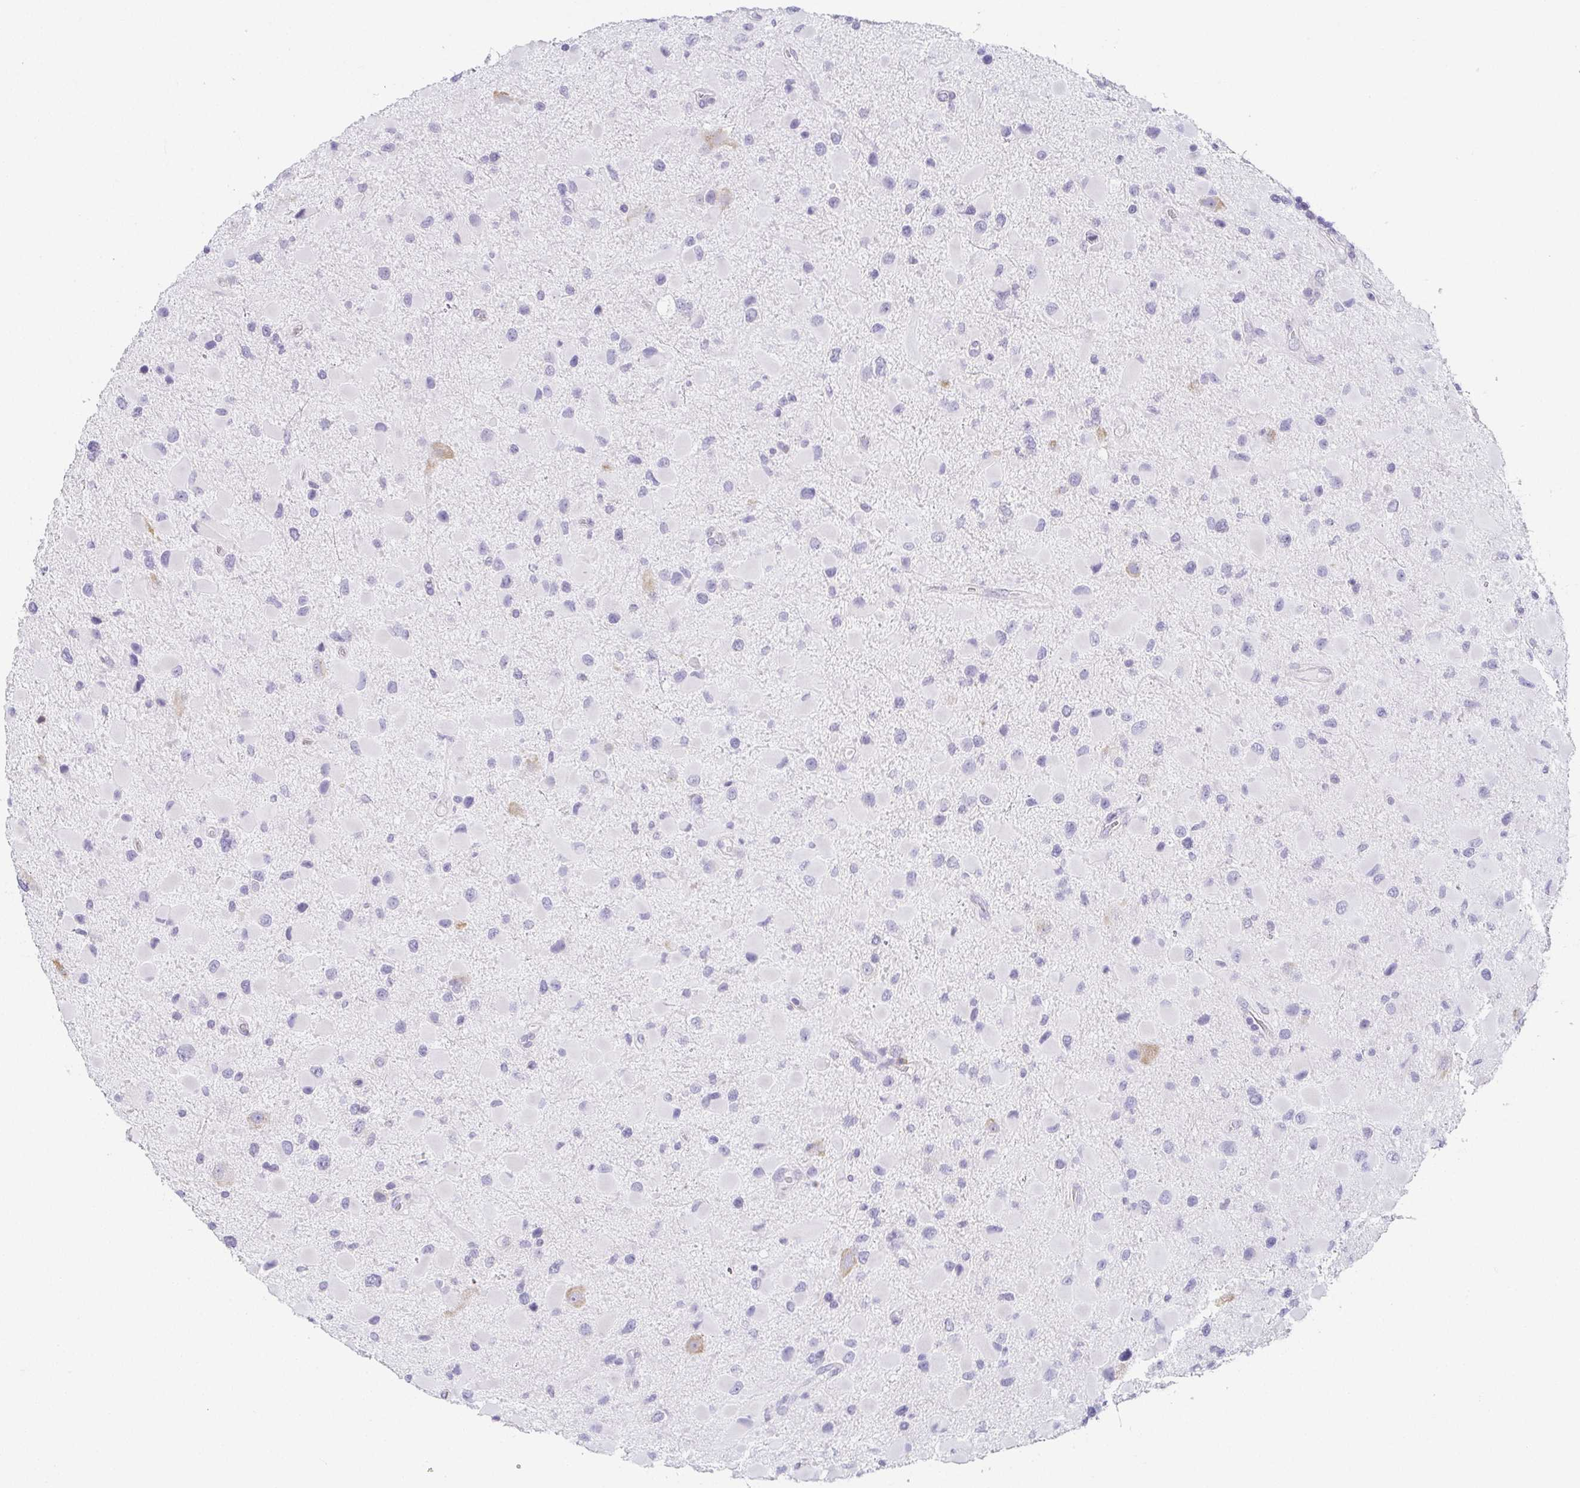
{"staining": {"intensity": "negative", "quantity": "none", "location": "none"}, "tissue": "glioma", "cell_type": "Tumor cells", "image_type": "cancer", "snomed": [{"axis": "morphology", "description": "Glioma, malignant, Low grade"}, {"axis": "topography", "description": "Brain"}], "caption": "A photomicrograph of human malignant glioma (low-grade) is negative for staining in tumor cells.", "gene": "PRR27", "patient": {"sex": "female", "age": 32}}